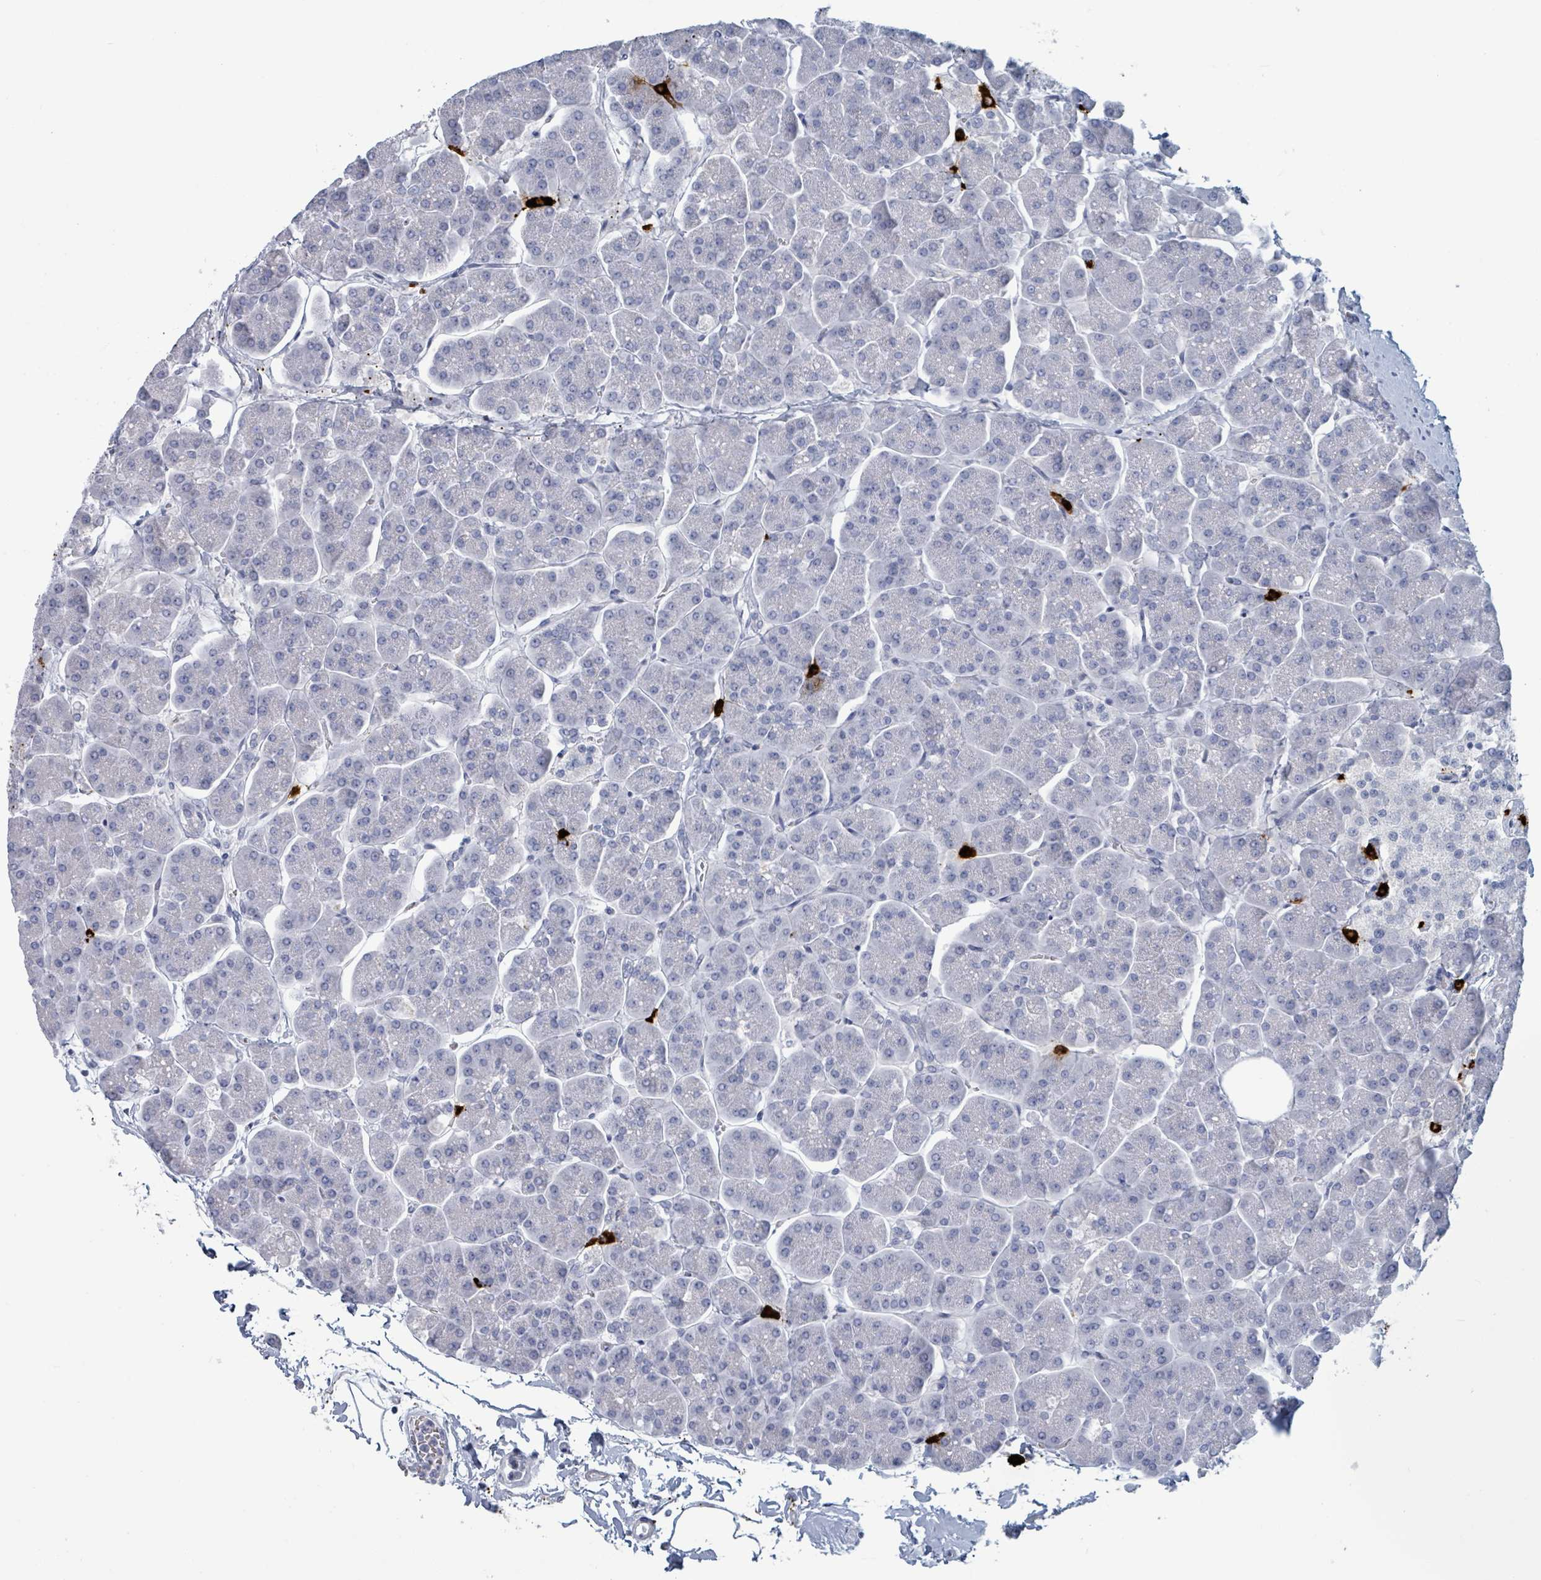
{"staining": {"intensity": "negative", "quantity": "none", "location": "none"}, "tissue": "pancreas", "cell_type": "Exocrine glandular cells", "image_type": "normal", "snomed": [{"axis": "morphology", "description": "Normal tissue, NOS"}, {"axis": "topography", "description": "Pancreas"}, {"axis": "topography", "description": "Peripheral nerve tissue"}], "caption": "Immunohistochemistry (IHC) image of benign pancreas: pancreas stained with DAB reveals no significant protein staining in exocrine glandular cells.", "gene": "VPS13D", "patient": {"sex": "male", "age": 54}}